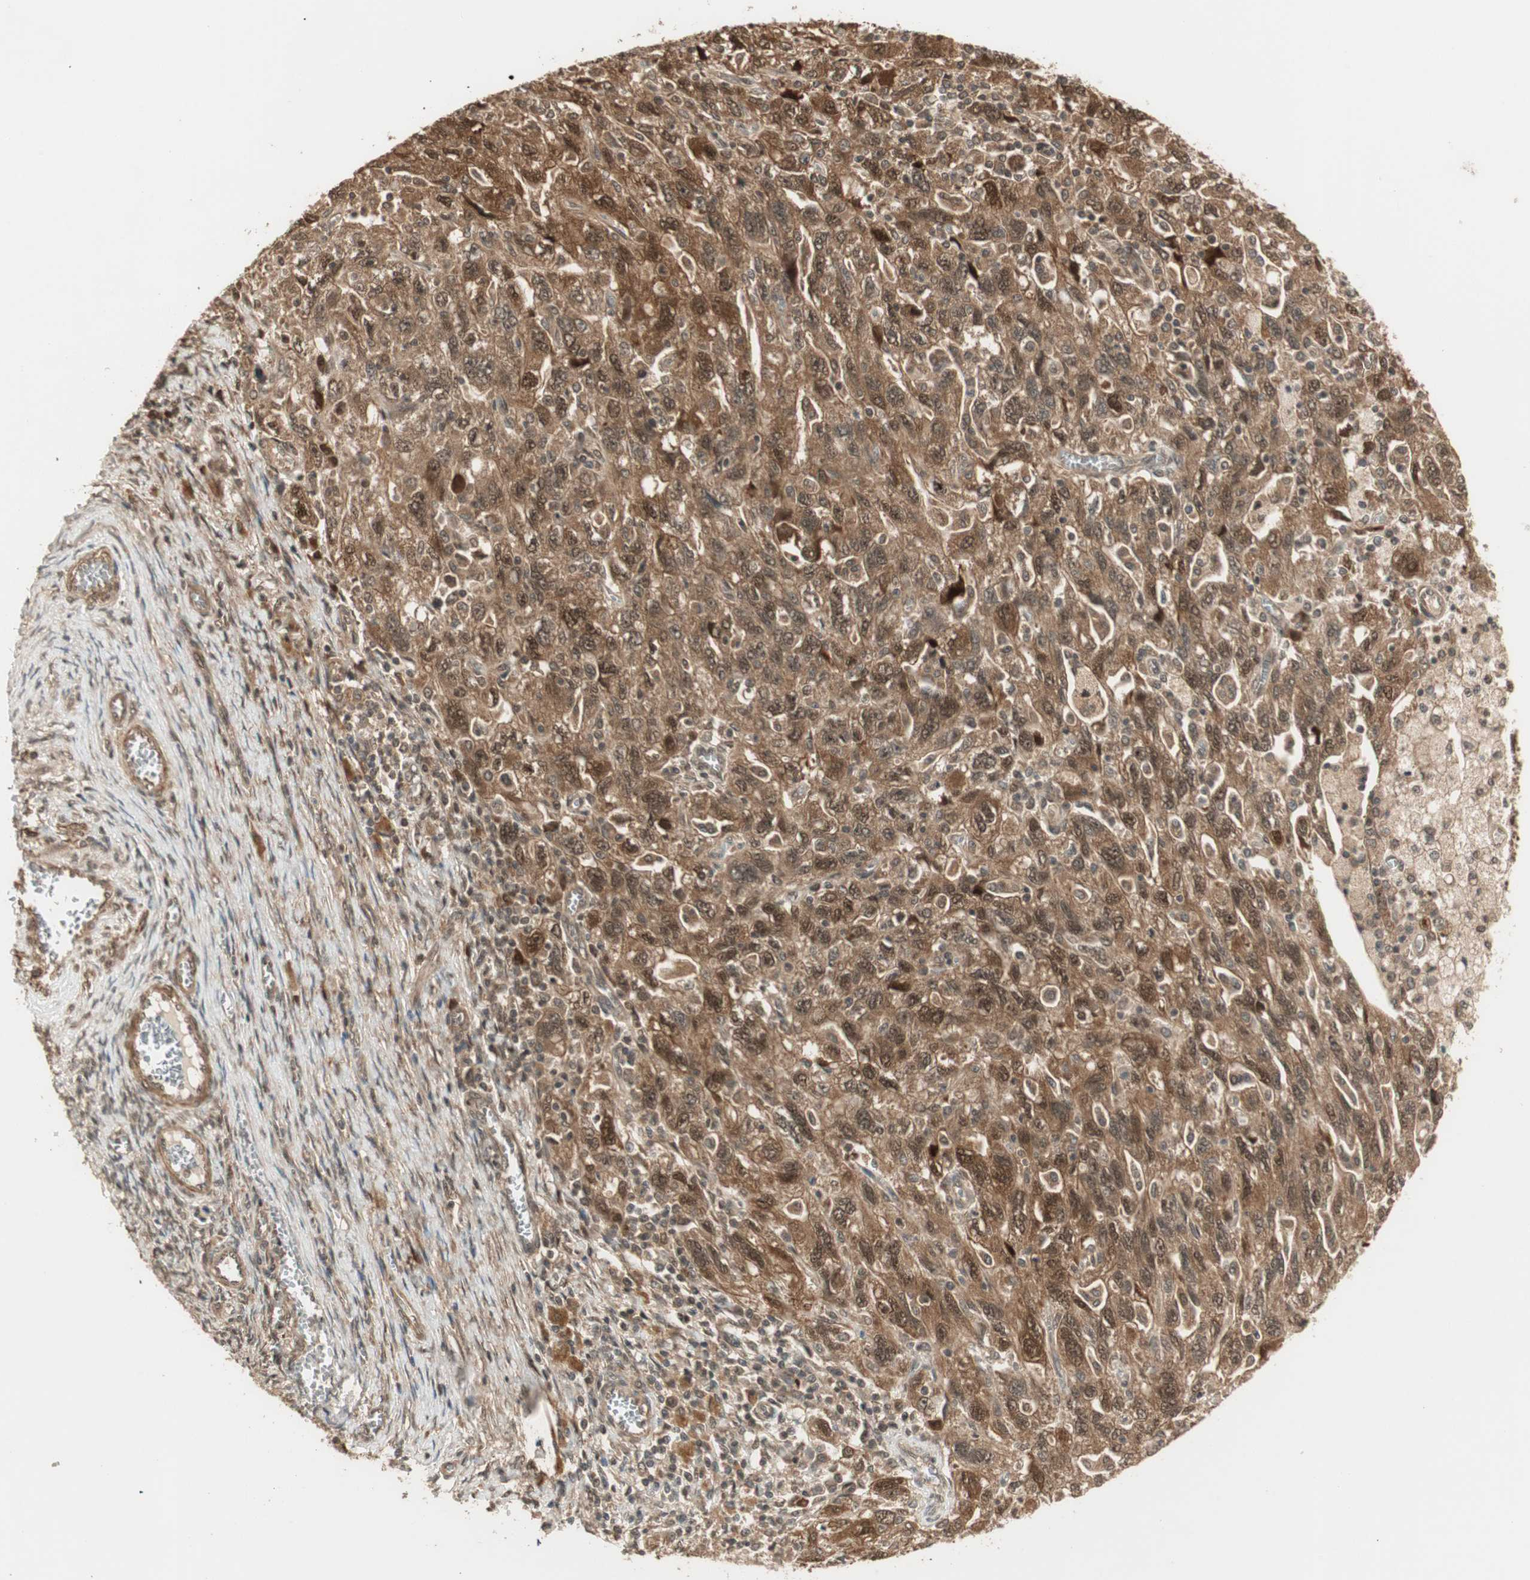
{"staining": {"intensity": "strong", "quantity": ">75%", "location": "cytoplasmic/membranous,nuclear"}, "tissue": "ovarian cancer", "cell_type": "Tumor cells", "image_type": "cancer", "snomed": [{"axis": "morphology", "description": "Carcinoma, NOS"}, {"axis": "morphology", "description": "Cystadenocarcinoma, serous, NOS"}, {"axis": "topography", "description": "Ovary"}], "caption": "Carcinoma (ovarian) was stained to show a protein in brown. There is high levels of strong cytoplasmic/membranous and nuclear expression in about >75% of tumor cells.", "gene": "ZSCAN31", "patient": {"sex": "female", "age": 69}}